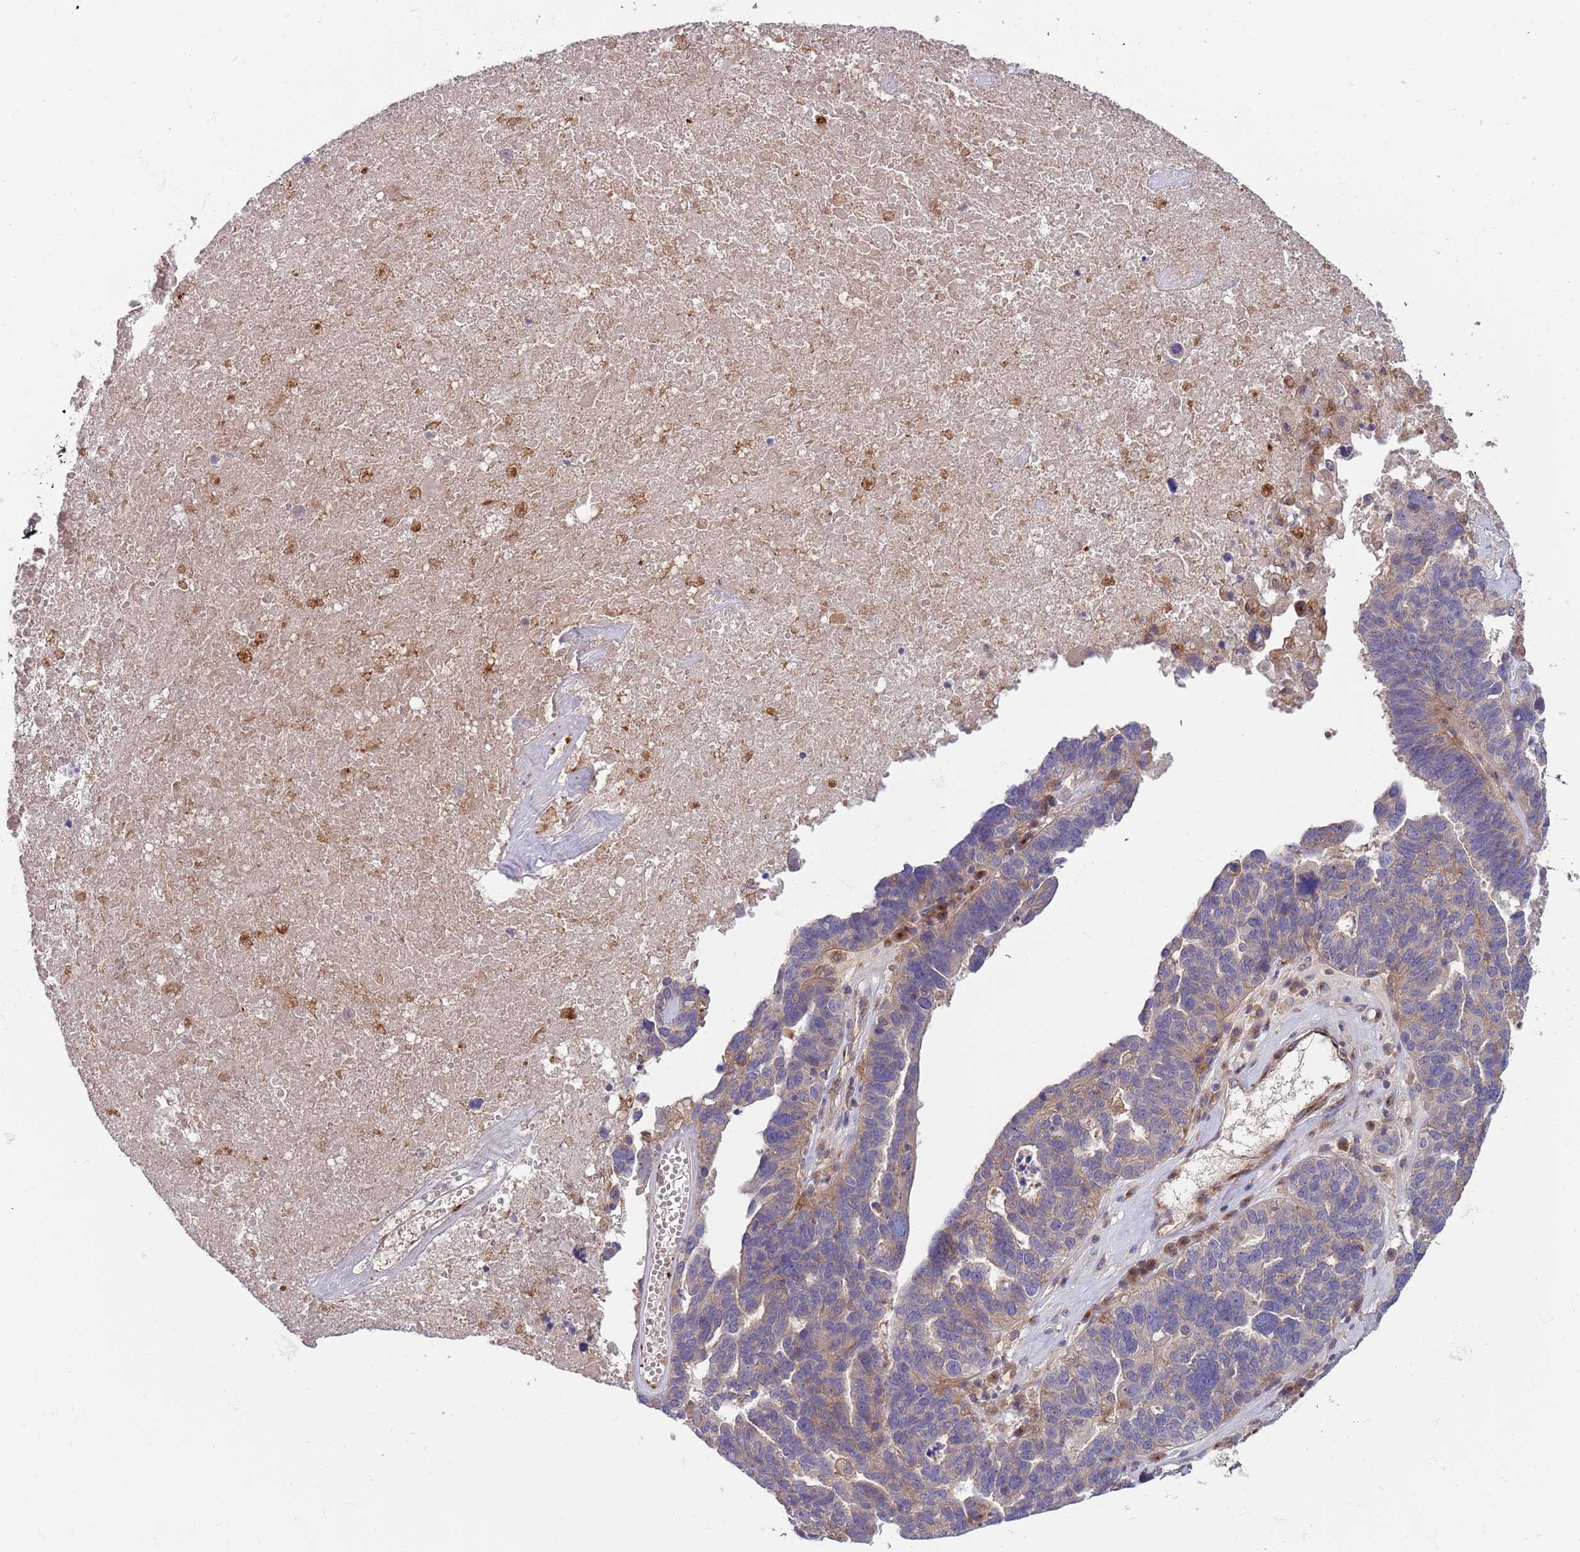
{"staining": {"intensity": "weak", "quantity": "<25%", "location": "cytoplasmic/membranous"}, "tissue": "ovarian cancer", "cell_type": "Tumor cells", "image_type": "cancer", "snomed": [{"axis": "morphology", "description": "Cystadenocarcinoma, serous, NOS"}, {"axis": "topography", "description": "Ovary"}], "caption": "DAB (3,3'-diaminobenzidine) immunohistochemical staining of ovarian serous cystadenocarcinoma shows no significant staining in tumor cells. Nuclei are stained in blue.", "gene": "BTBD7", "patient": {"sex": "female", "age": 59}}